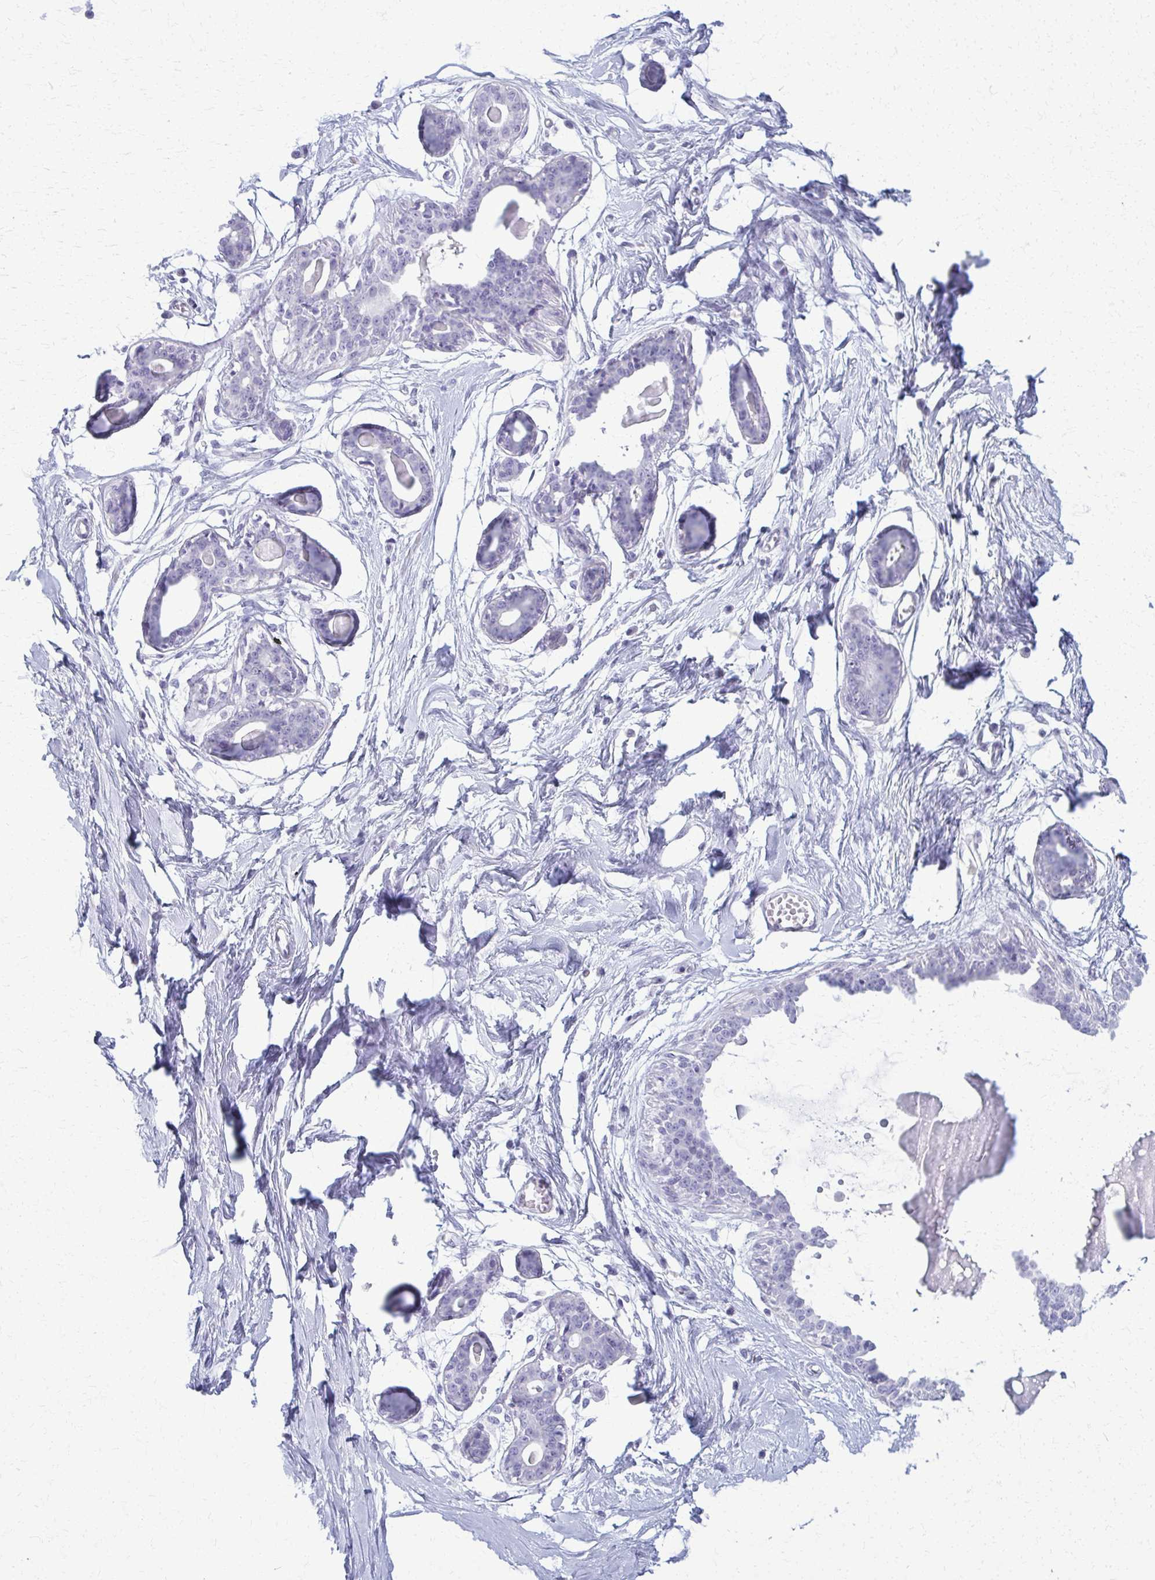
{"staining": {"intensity": "negative", "quantity": "none", "location": "none"}, "tissue": "breast", "cell_type": "Adipocytes", "image_type": "normal", "snomed": [{"axis": "morphology", "description": "Normal tissue, NOS"}, {"axis": "topography", "description": "Breast"}], "caption": "Breast stained for a protein using immunohistochemistry (IHC) displays no staining adipocytes.", "gene": "ACSM2A", "patient": {"sex": "female", "age": 45}}